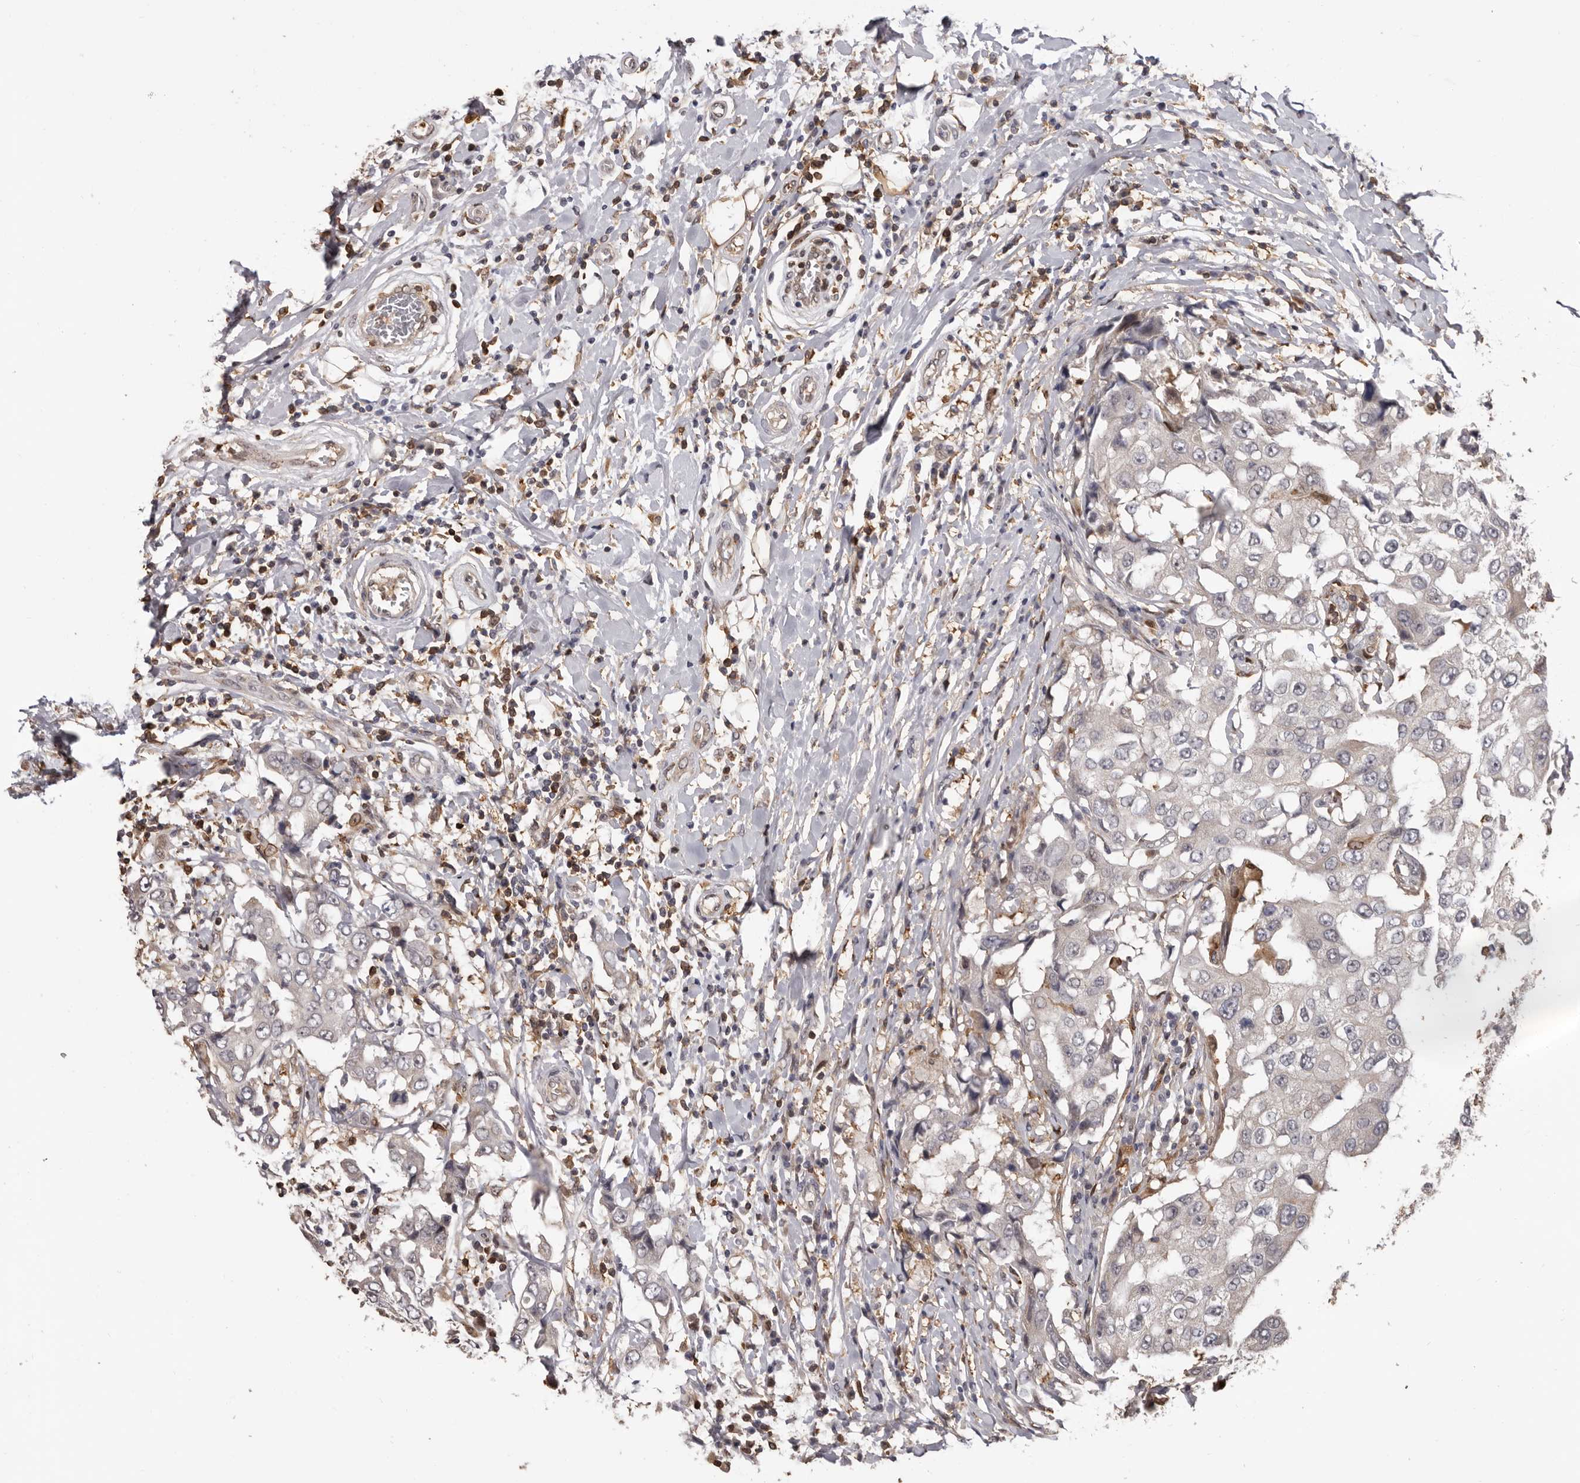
{"staining": {"intensity": "moderate", "quantity": "<25%", "location": "cytoplasmic/membranous"}, "tissue": "breast cancer", "cell_type": "Tumor cells", "image_type": "cancer", "snomed": [{"axis": "morphology", "description": "Duct carcinoma"}, {"axis": "topography", "description": "Breast"}], "caption": "The image shows a brown stain indicating the presence of a protein in the cytoplasmic/membranous of tumor cells in breast cancer (infiltrating ductal carcinoma). (DAB (3,3'-diaminobenzidine) = brown stain, brightfield microscopy at high magnification).", "gene": "PRR12", "patient": {"sex": "female", "age": 27}}